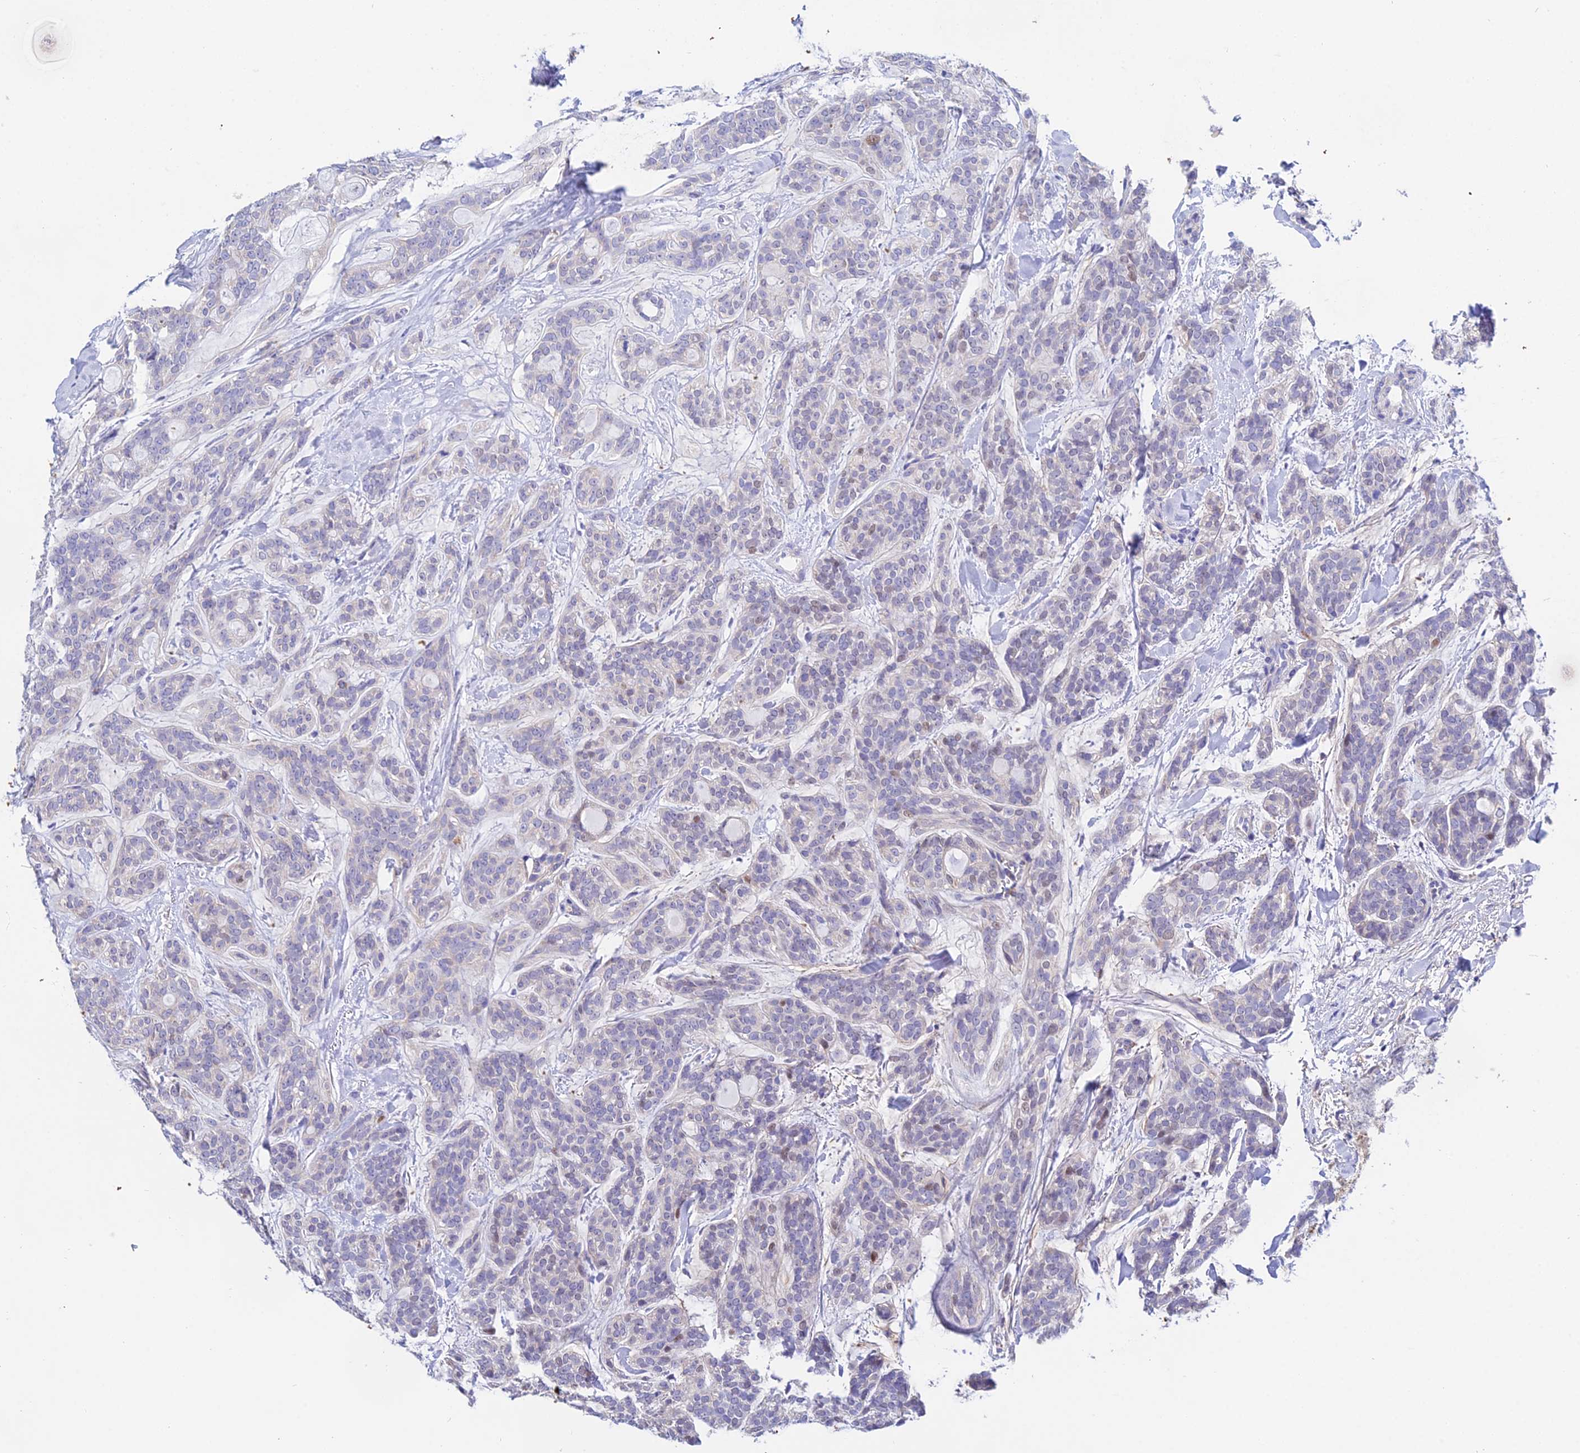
{"staining": {"intensity": "negative", "quantity": "none", "location": "none"}, "tissue": "head and neck cancer", "cell_type": "Tumor cells", "image_type": "cancer", "snomed": [{"axis": "morphology", "description": "Adenocarcinoma, NOS"}, {"axis": "topography", "description": "Head-Neck"}], "caption": "IHC histopathology image of human adenocarcinoma (head and neck) stained for a protein (brown), which displays no positivity in tumor cells.", "gene": "PPP2R2C", "patient": {"sex": "male", "age": 66}}